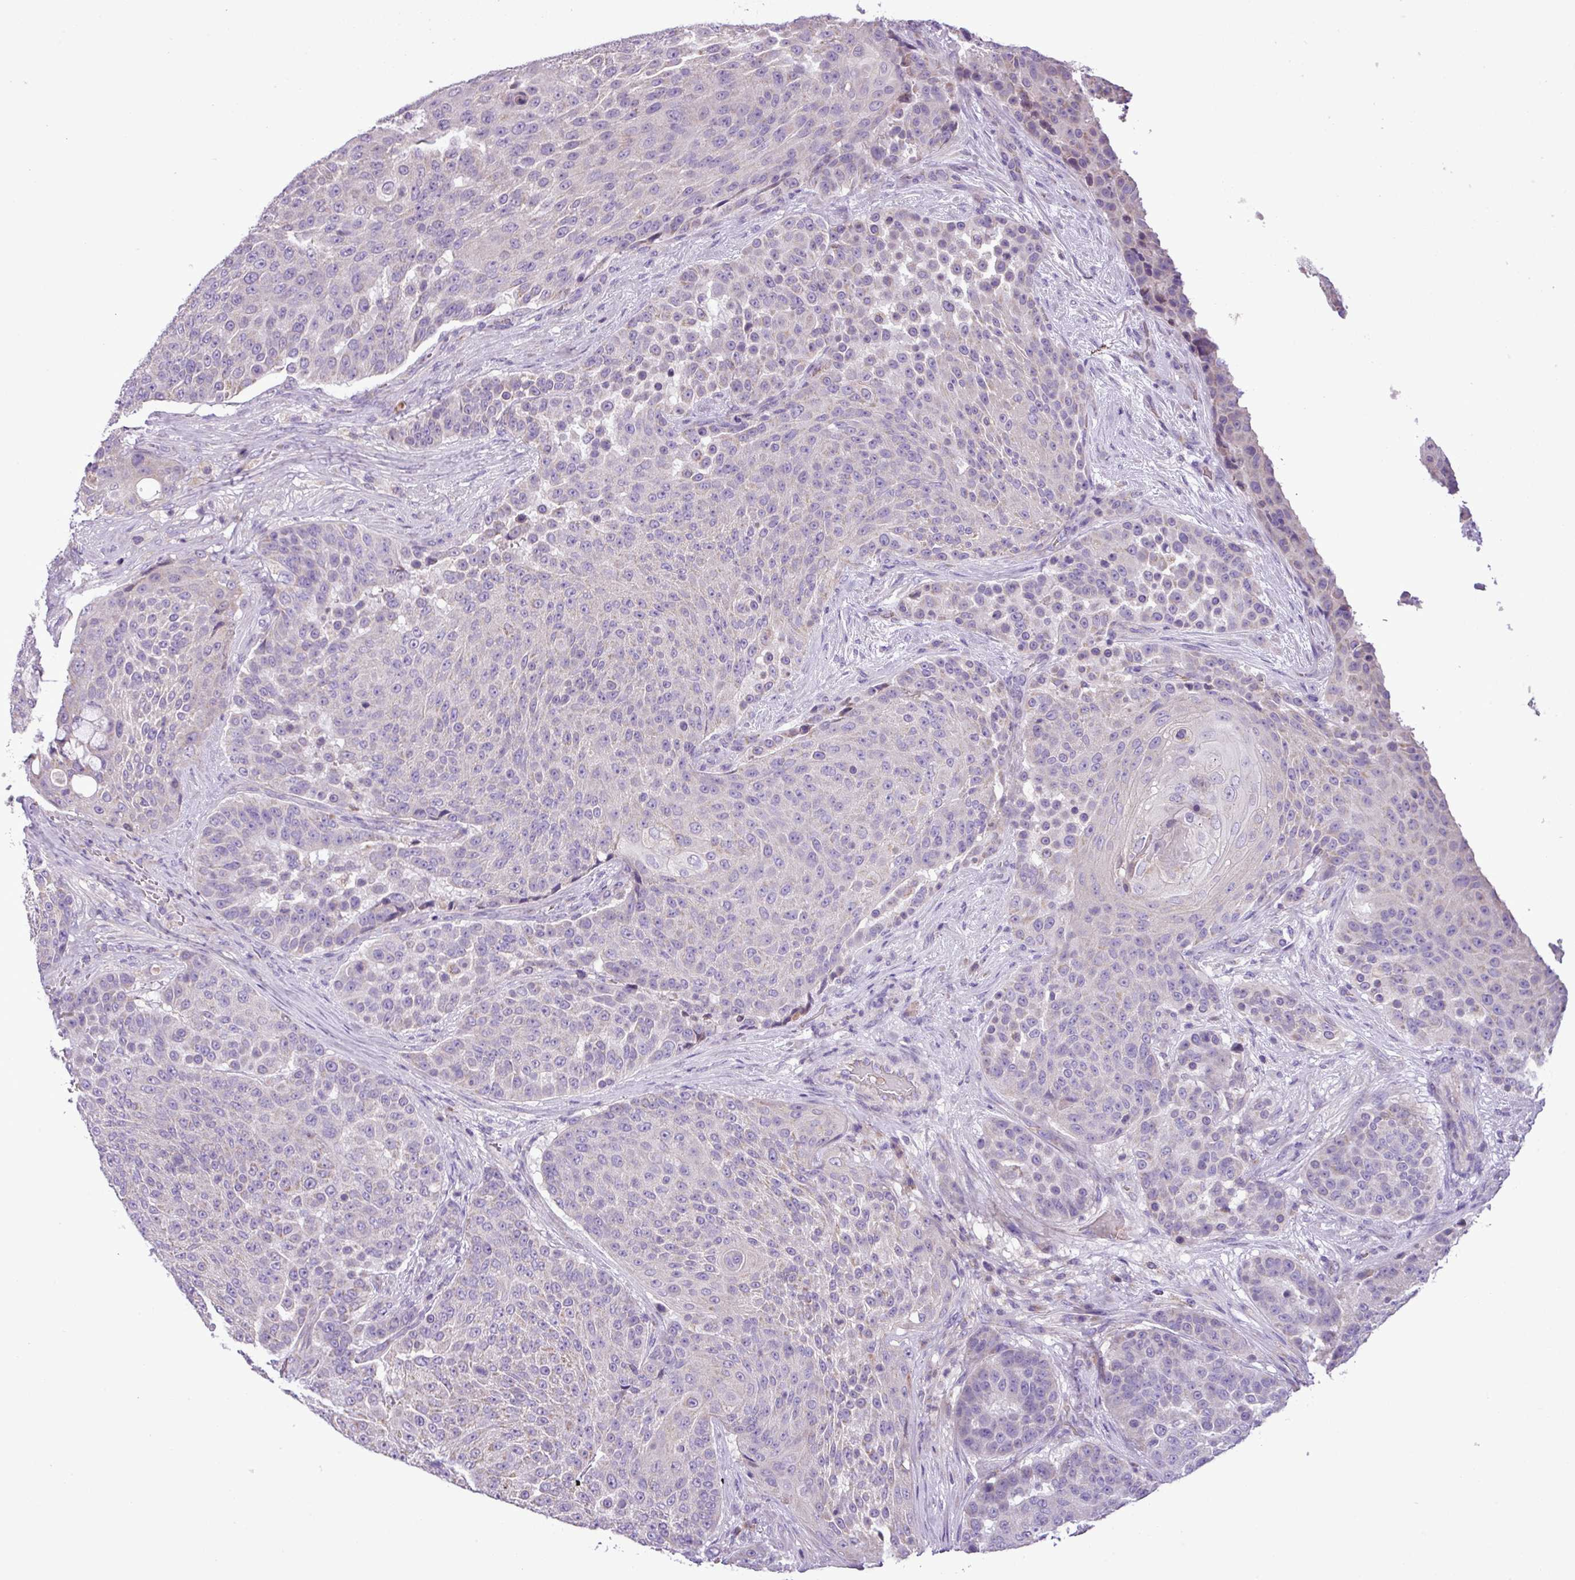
{"staining": {"intensity": "weak", "quantity": "<25%", "location": "cytoplasmic/membranous"}, "tissue": "urothelial cancer", "cell_type": "Tumor cells", "image_type": "cancer", "snomed": [{"axis": "morphology", "description": "Urothelial carcinoma, High grade"}, {"axis": "topography", "description": "Urinary bladder"}], "caption": "DAB immunohistochemical staining of urothelial cancer reveals no significant expression in tumor cells.", "gene": "FAM183A", "patient": {"sex": "female", "age": 63}}